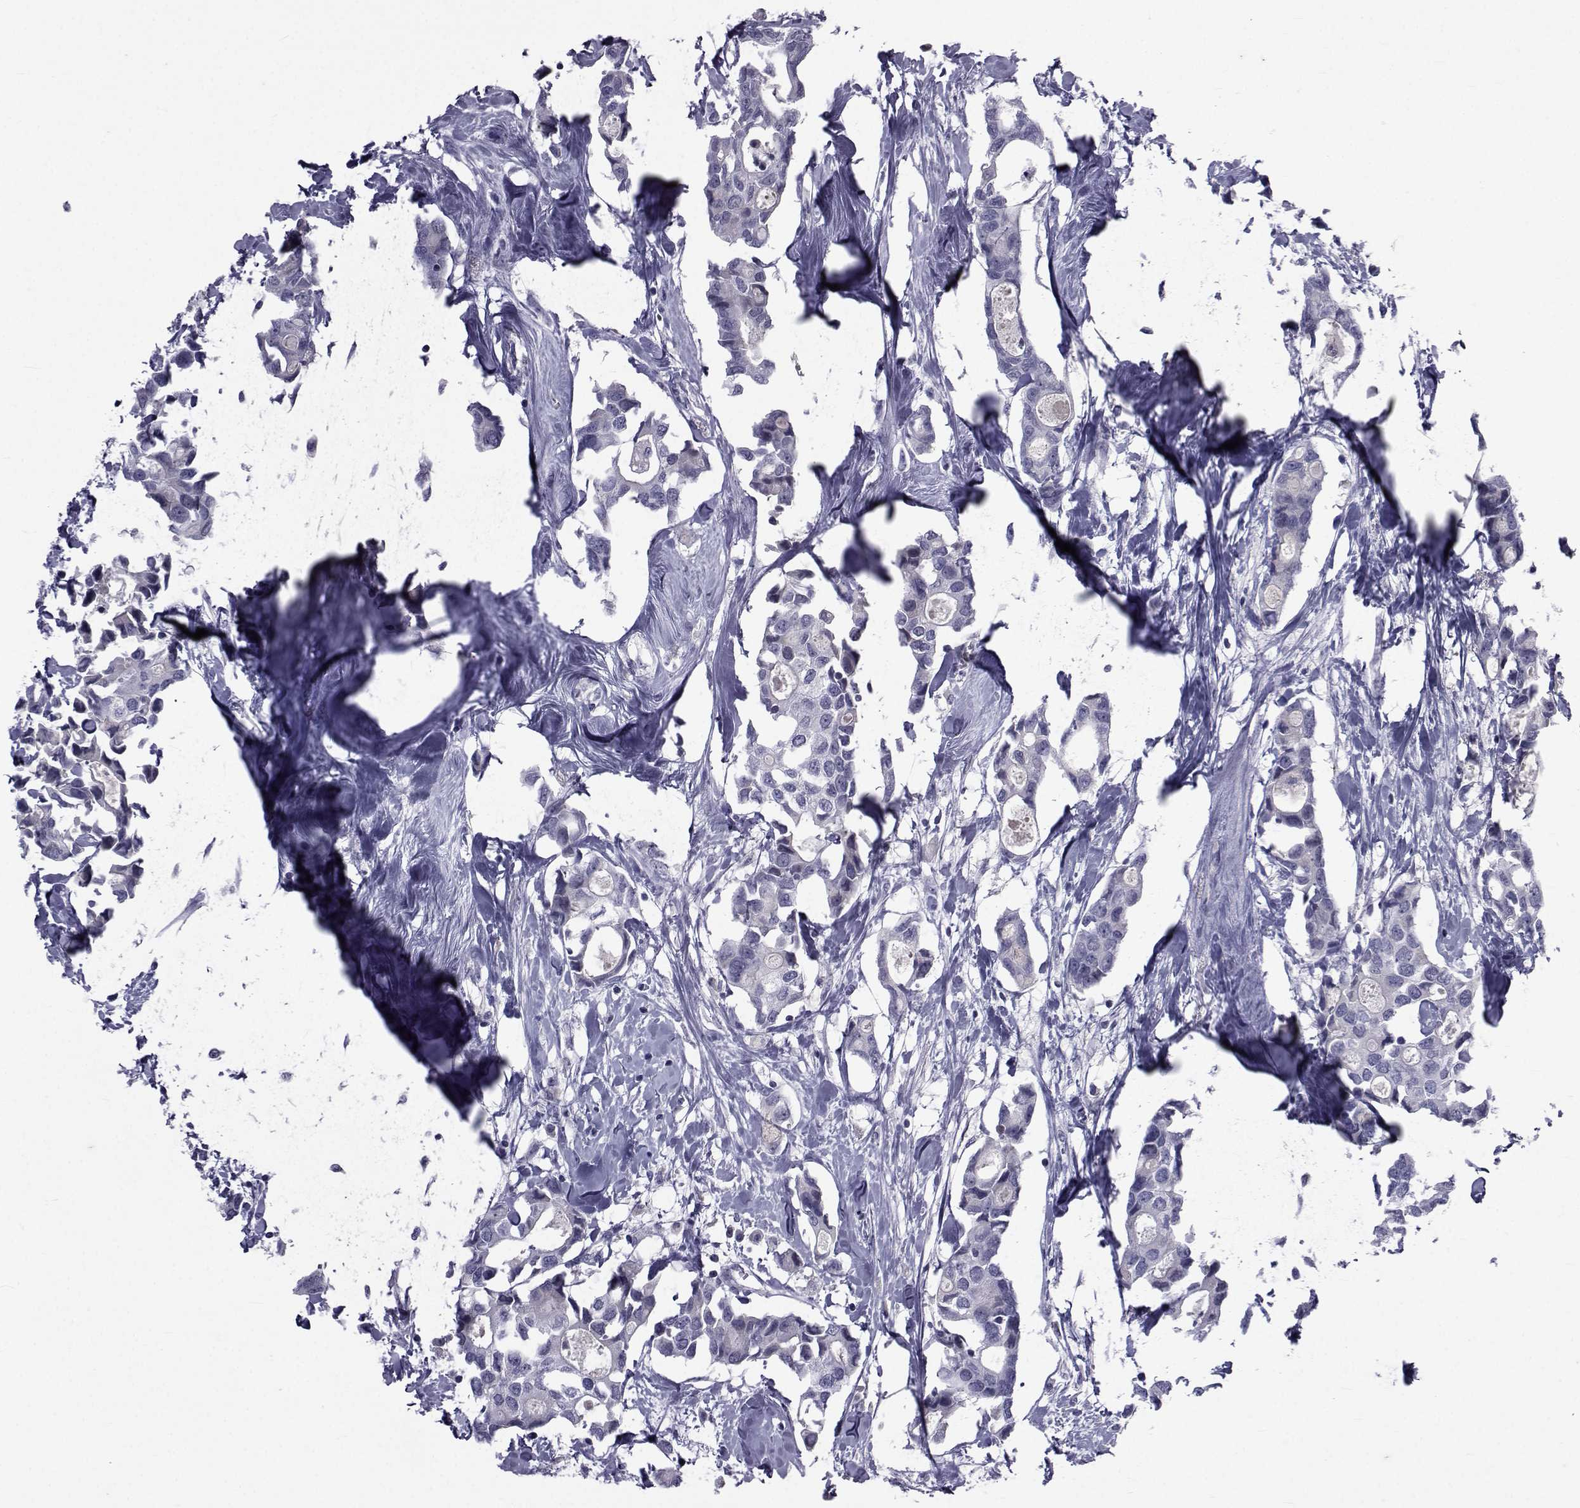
{"staining": {"intensity": "negative", "quantity": "none", "location": "none"}, "tissue": "breast cancer", "cell_type": "Tumor cells", "image_type": "cancer", "snomed": [{"axis": "morphology", "description": "Duct carcinoma"}, {"axis": "topography", "description": "Breast"}], "caption": "This is an immunohistochemistry (IHC) image of human breast cancer. There is no staining in tumor cells.", "gene": "PAX2", "patient": {"sex": "female", "age": 83}}